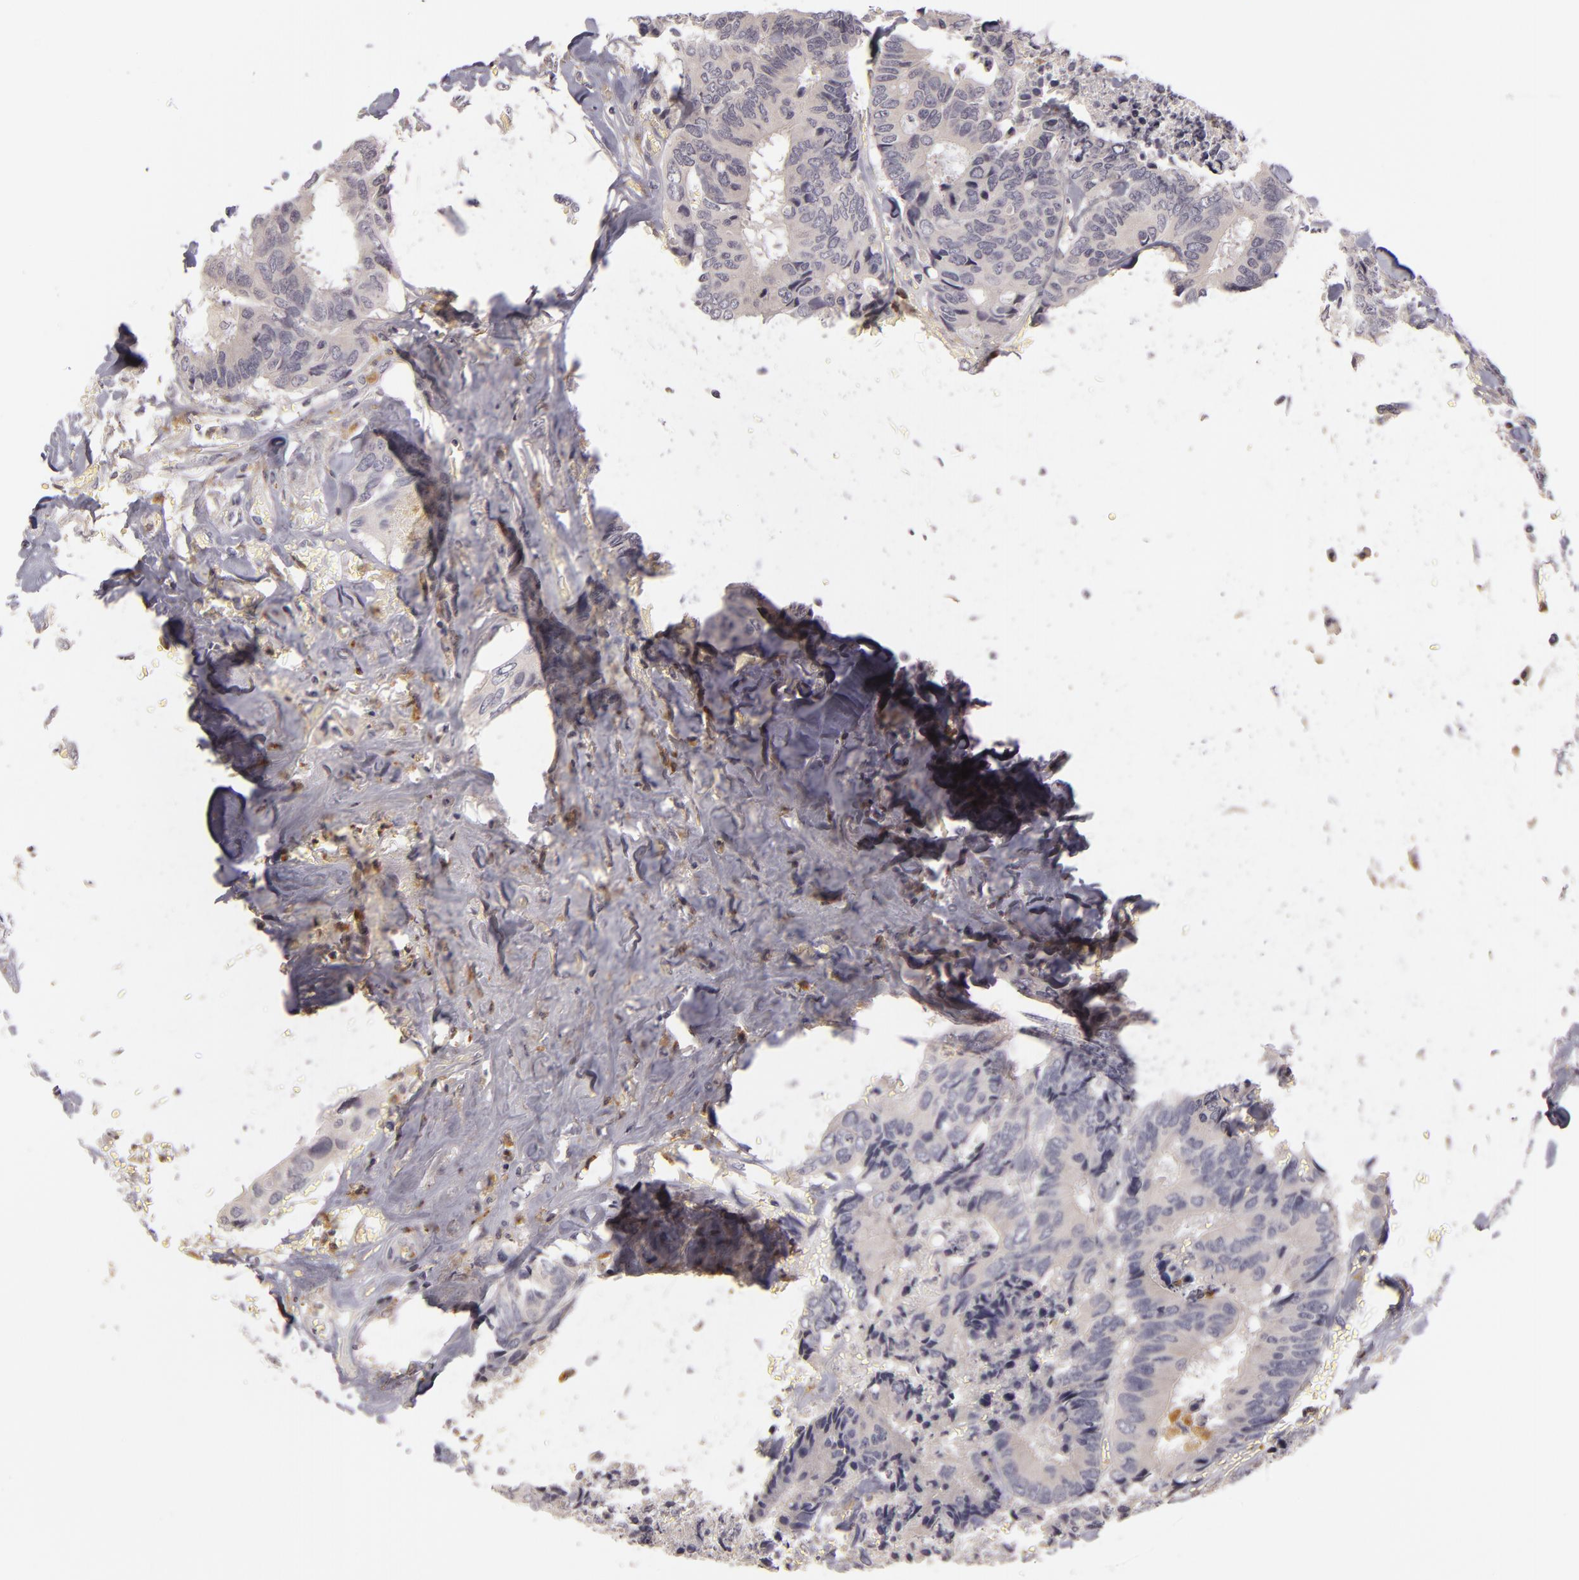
{"staining": {"intensity": "negative", "quantity": "none", "location": "none"}, "tissue": "colorectal cancer", "cell_type": "Tumor cells", "image_type": "cancer", "snomed": [{"axis": "morphology", "description": "Adenocarcinoma, NOS"}, {"axis": "topography", "description": "Rectum"}], "caption": "Adenocarcinoma (colorectal) was stained to show a protein in brown. There is no significant staining in tumor cells. (DAB immunohistochemistry (IHC), high magnification).", "gene": "TLR8", "patient": {"sex": "male", "age": 55}}